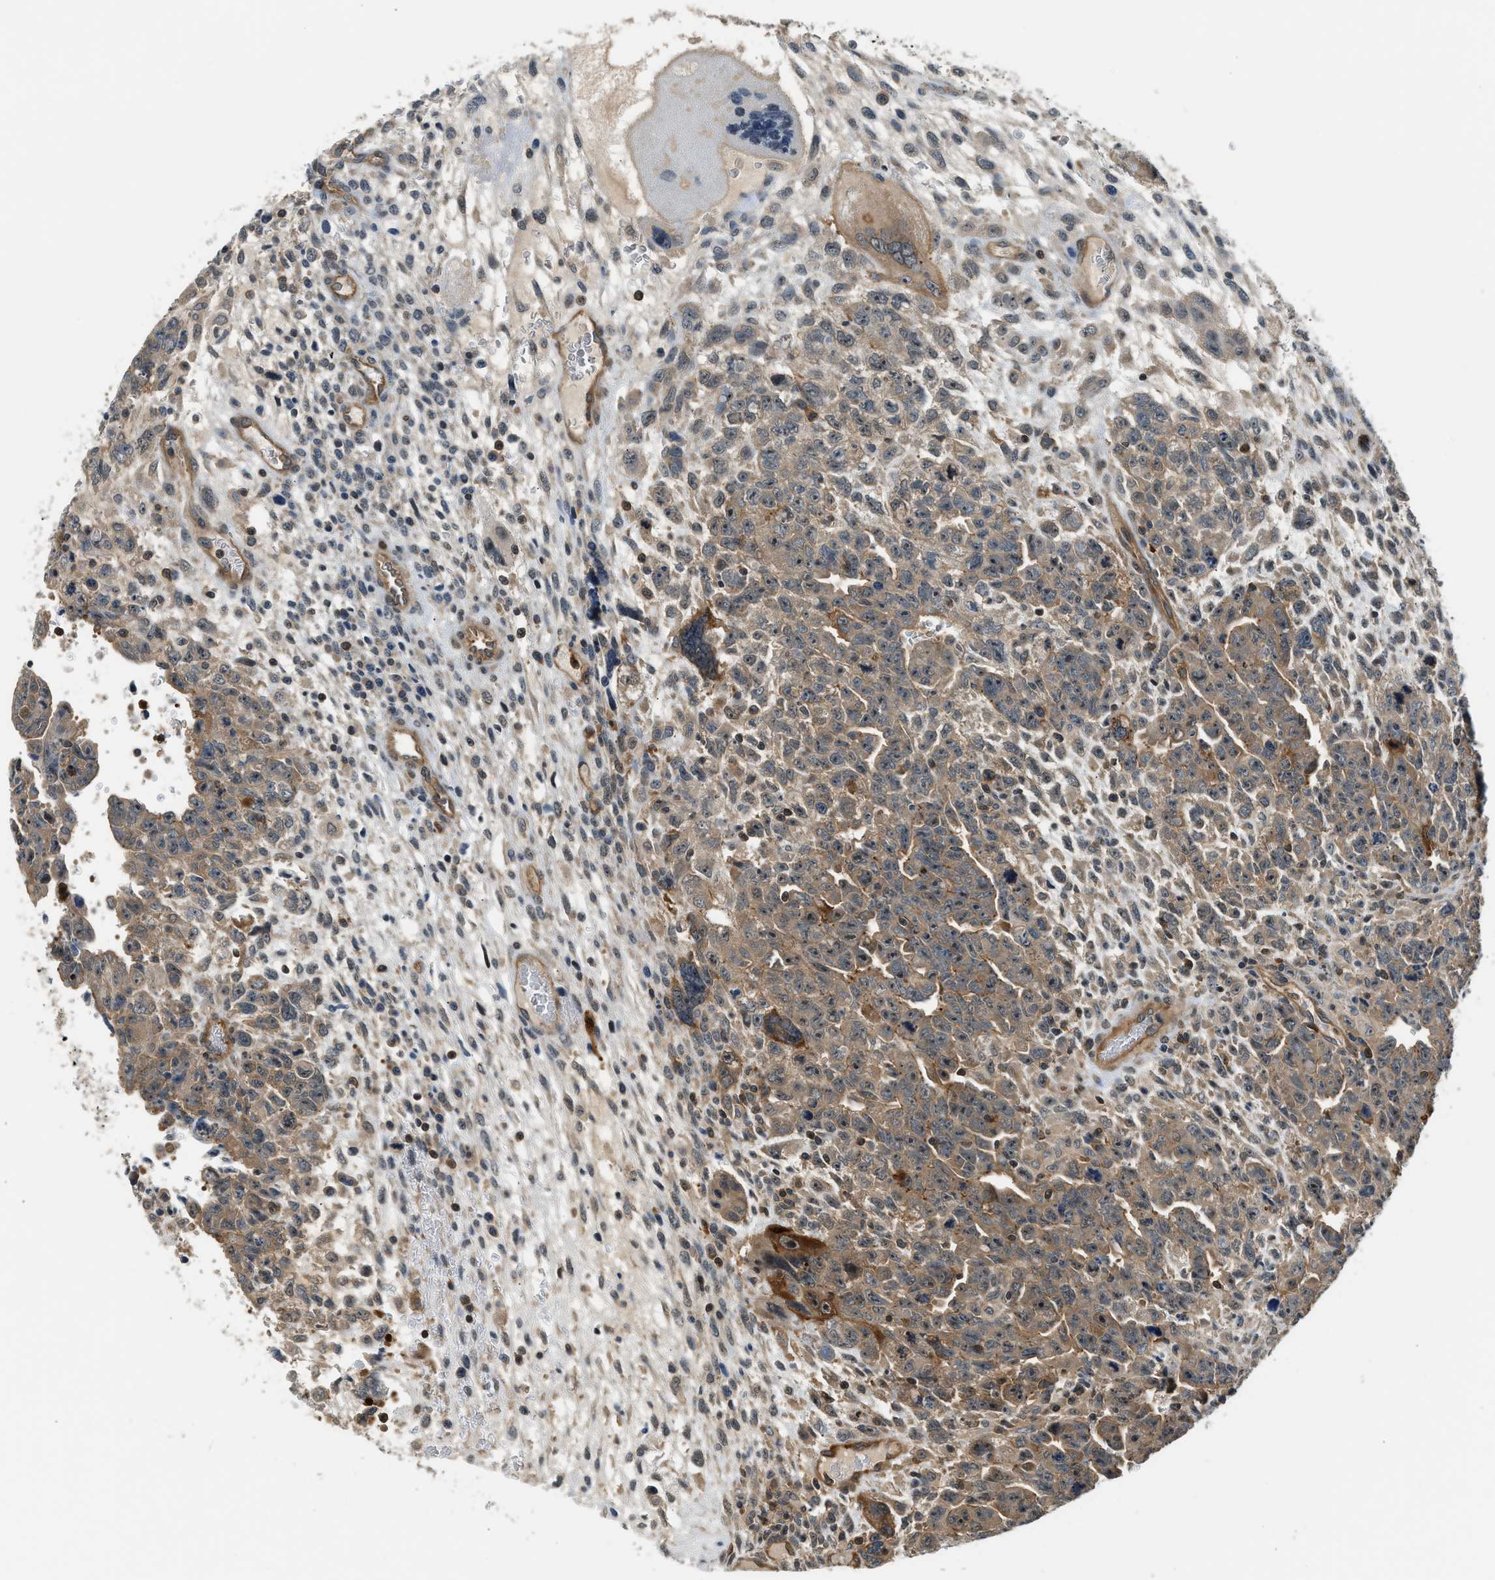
{"staining": {"intensity": "moderate", "quantity": "25%-75%", "location": "cytoplasmic/membranous,nuclear"}, "tissue": "testis cancer", "cell_type": "Tumor cells", "image_type": "cancer", "snomed": [{"axis": "morphology", "description": "Carcinoma, Embryonal, NOS"}, {"axis": "topography", "description": "Testis"}], "caption": "Protein analysis of testis embryonal carcinoma tissue displays moderate cytoplasmic/membranous and nuclear positivity in about 25%-75% of tumor cells.", "gene": "CBLB", "patient": {"sex": "male", "age": 28}}